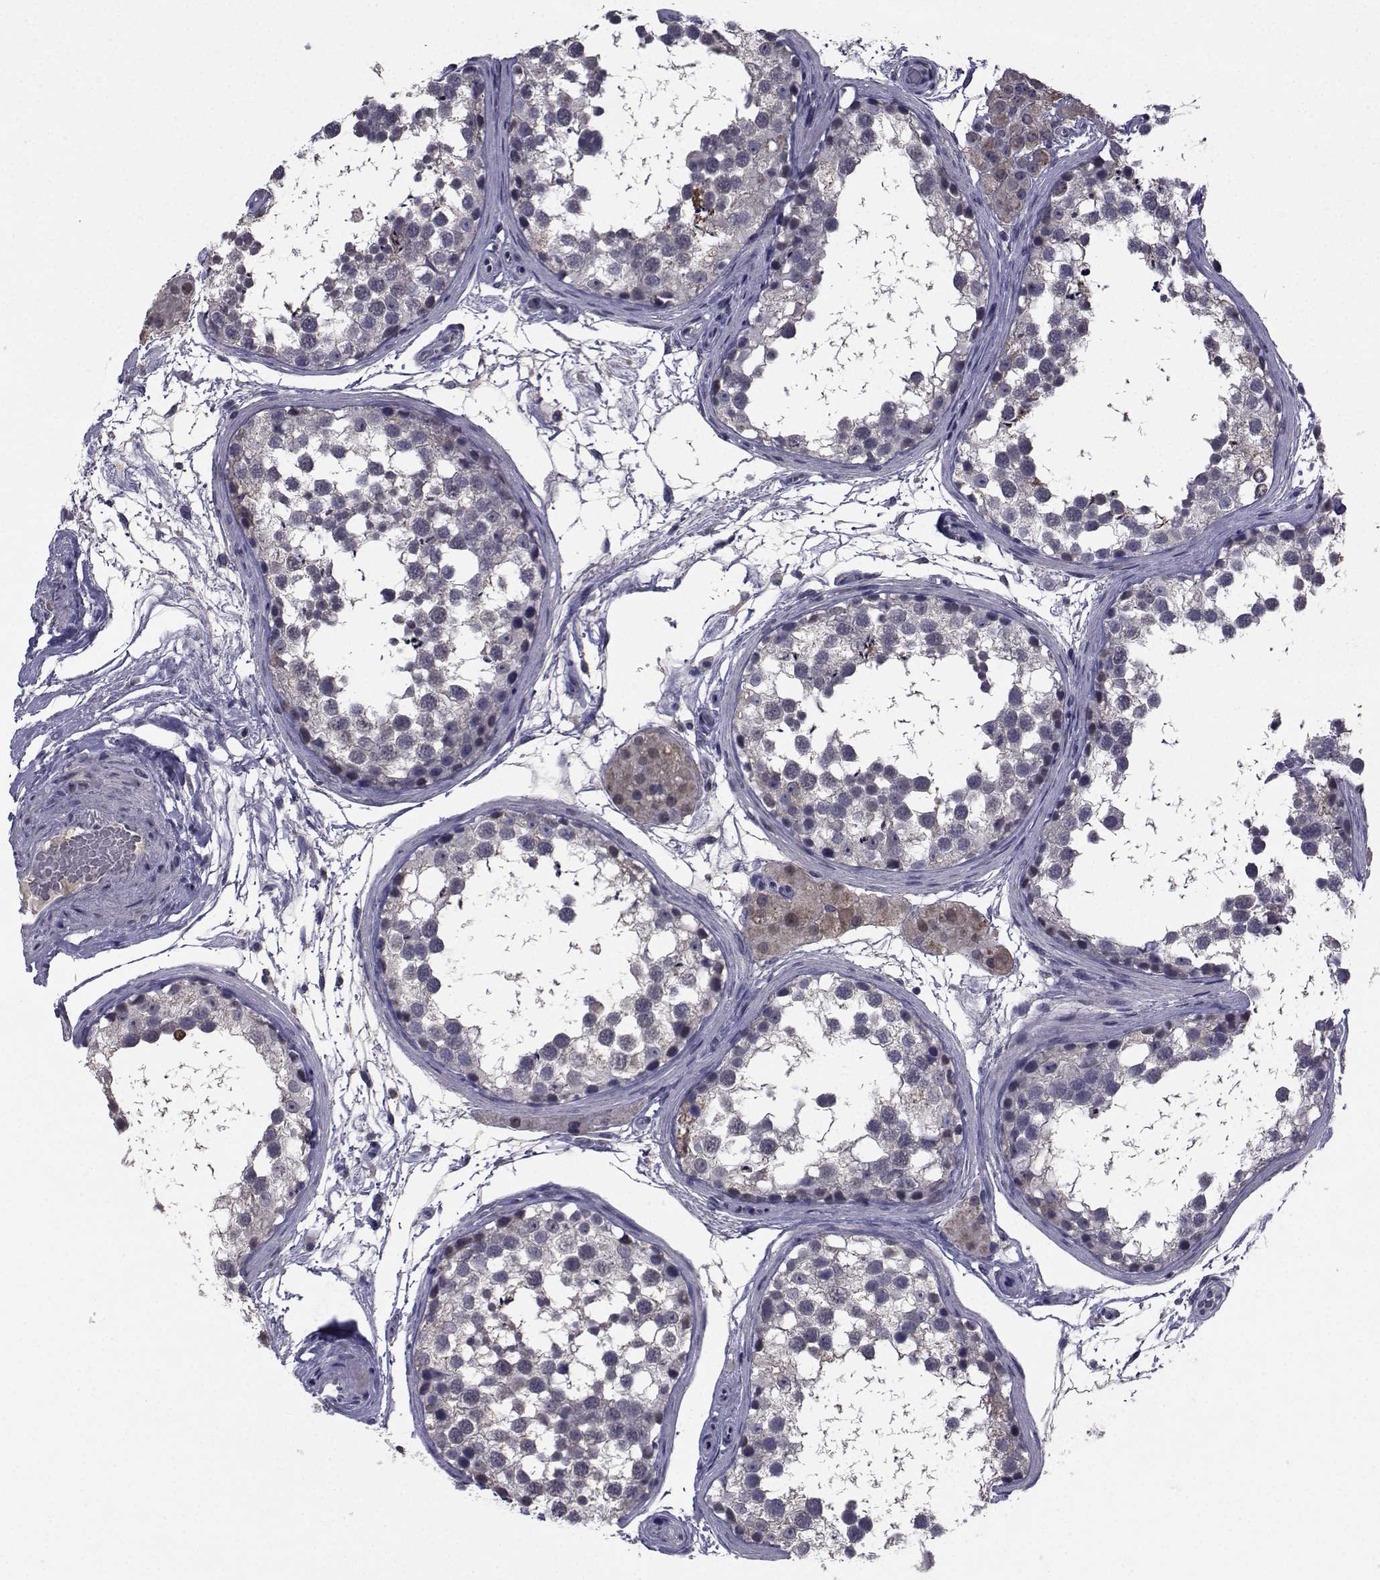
{"staining": {"intensity": "negative", "quantity": "none", "location": "none"}, "tissue": "testis", "cell_type": "Cells in seminiferous ducts", "image_type": "normal", "snomed": [{"axis": "morphology", "description": "Normal tissue, NOS"}, {"axis": "morphology", "description": "Seminoma, NOS"}, {"axis": "topography", "description": "Testis"}], "caption": "This is an immunohistochemistry image of benign human testis. There is no expression in cells in seminiferous ducts.", "gene": "CYP2S1", "patient": {"sex": "male", "age": 65}}